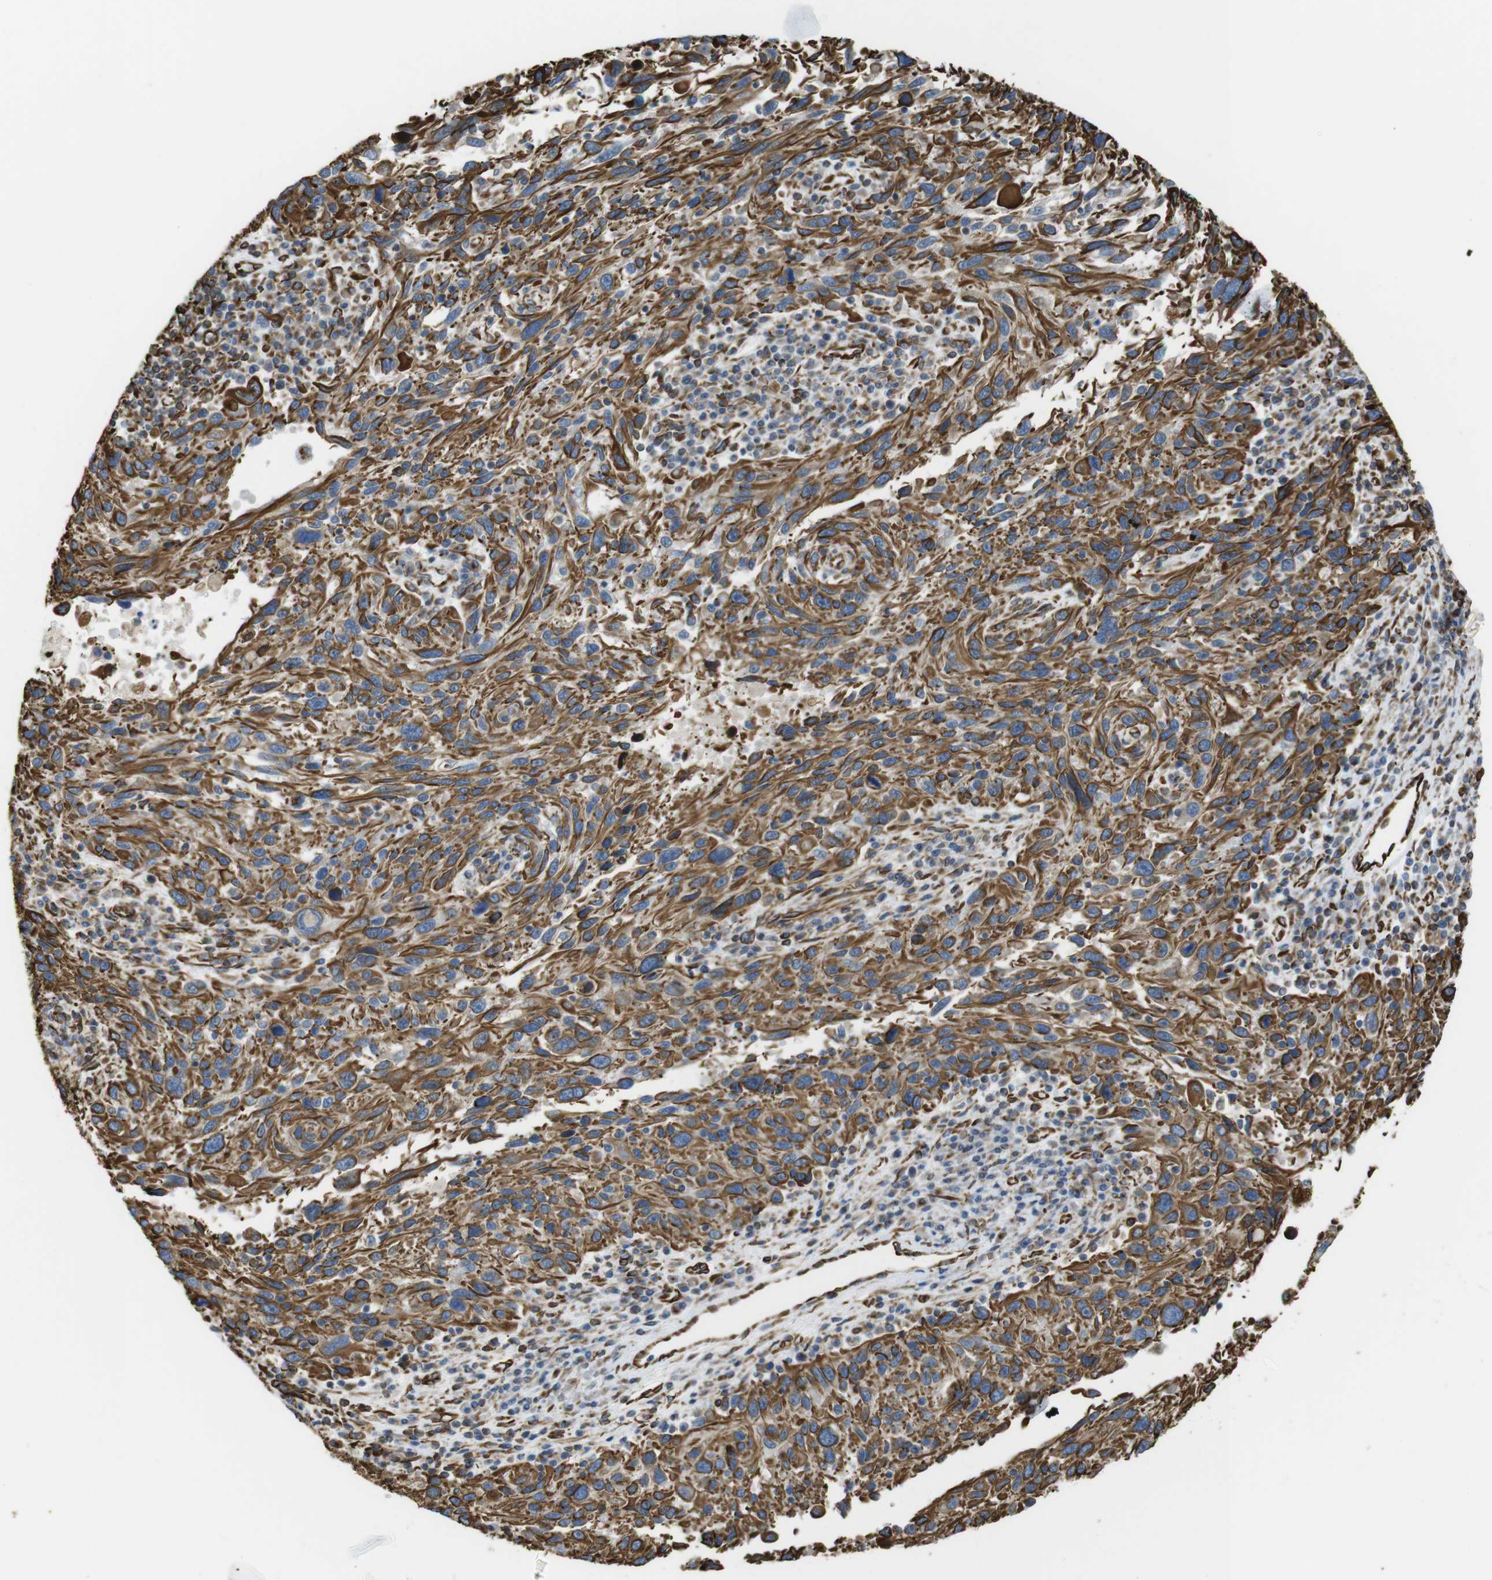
{"staining": {"intensity": "moderate", "quantity": ">75%", "location": "cytoplasmic/membranous"}, "tissue": "melanoma", "cell_type": "Tumor cells", "image_type": "cancer", "snomed": [{"axis": "morphology", "description": "Malignant melanoma, NOS"}, {"axis": "topography", "description": "Skin"}], "caption": "This image displays IHC staining of human malignant melanoma, with medium moderate cytoplasmic/membranous staining in approximately >75% of tumor cells.", "gene": "RALGPS1", "patient": {"sex": "male", "age": 53}}